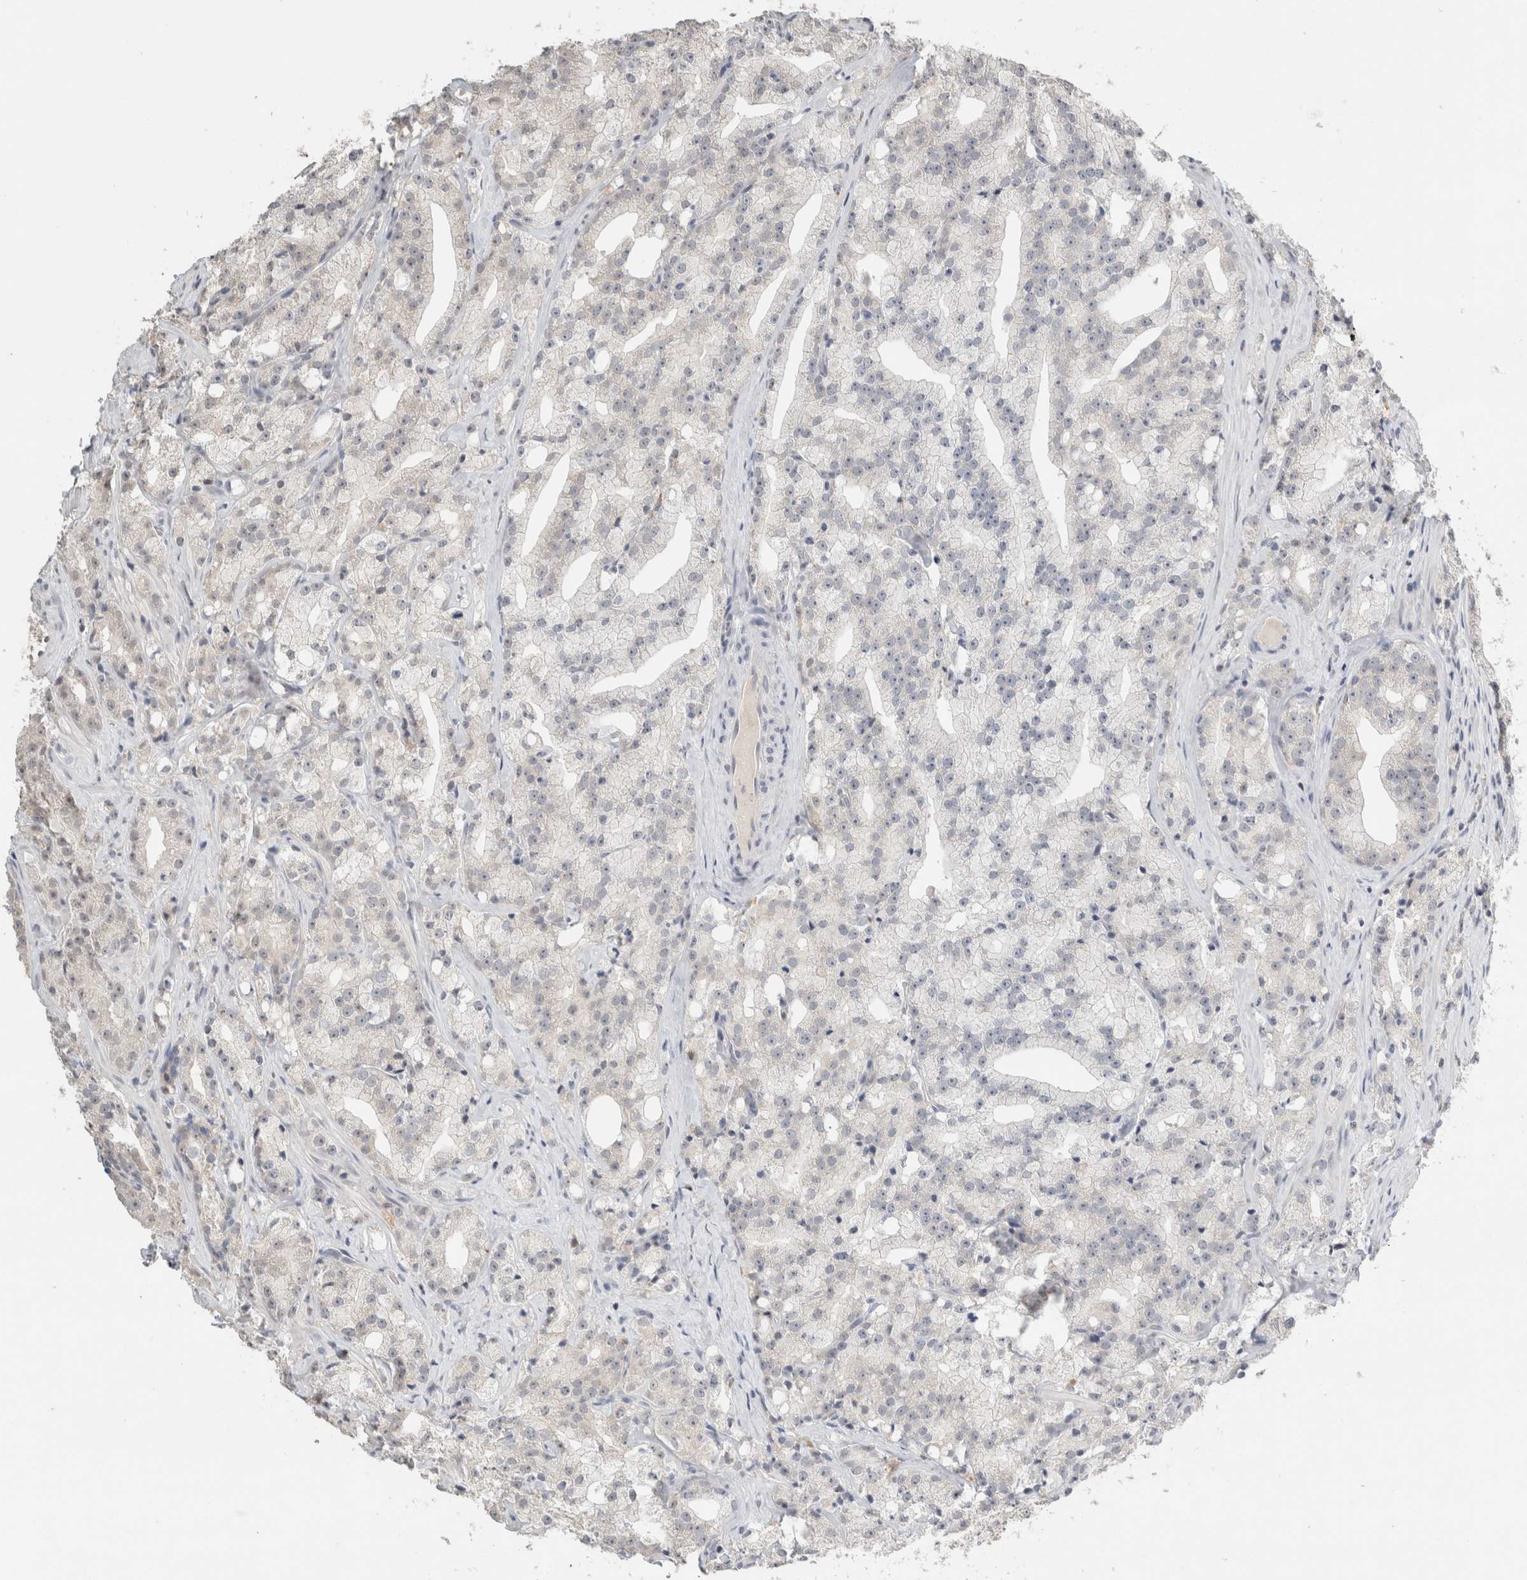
{"staining": {"intensity": "negative", "quantity": "none", "location": "none"}, "tissue": "prostate cancer", "cell_type": "Tumor cells", "image_type": "cancer", "snomed": [{"axis": "morphology", "description": "Adenocarcinoma, High grade"}, {"axis": "topography", "description": "Prostate"}], "caption": "Tumor cells are negative for brown protein staining in prostate cancer. The staining is performed using DAB brown chromogen with nuclei counter-stained in using hematoxylin.", "gene": "TRAT1", "patient": {"sex": "male", "age": 64}}